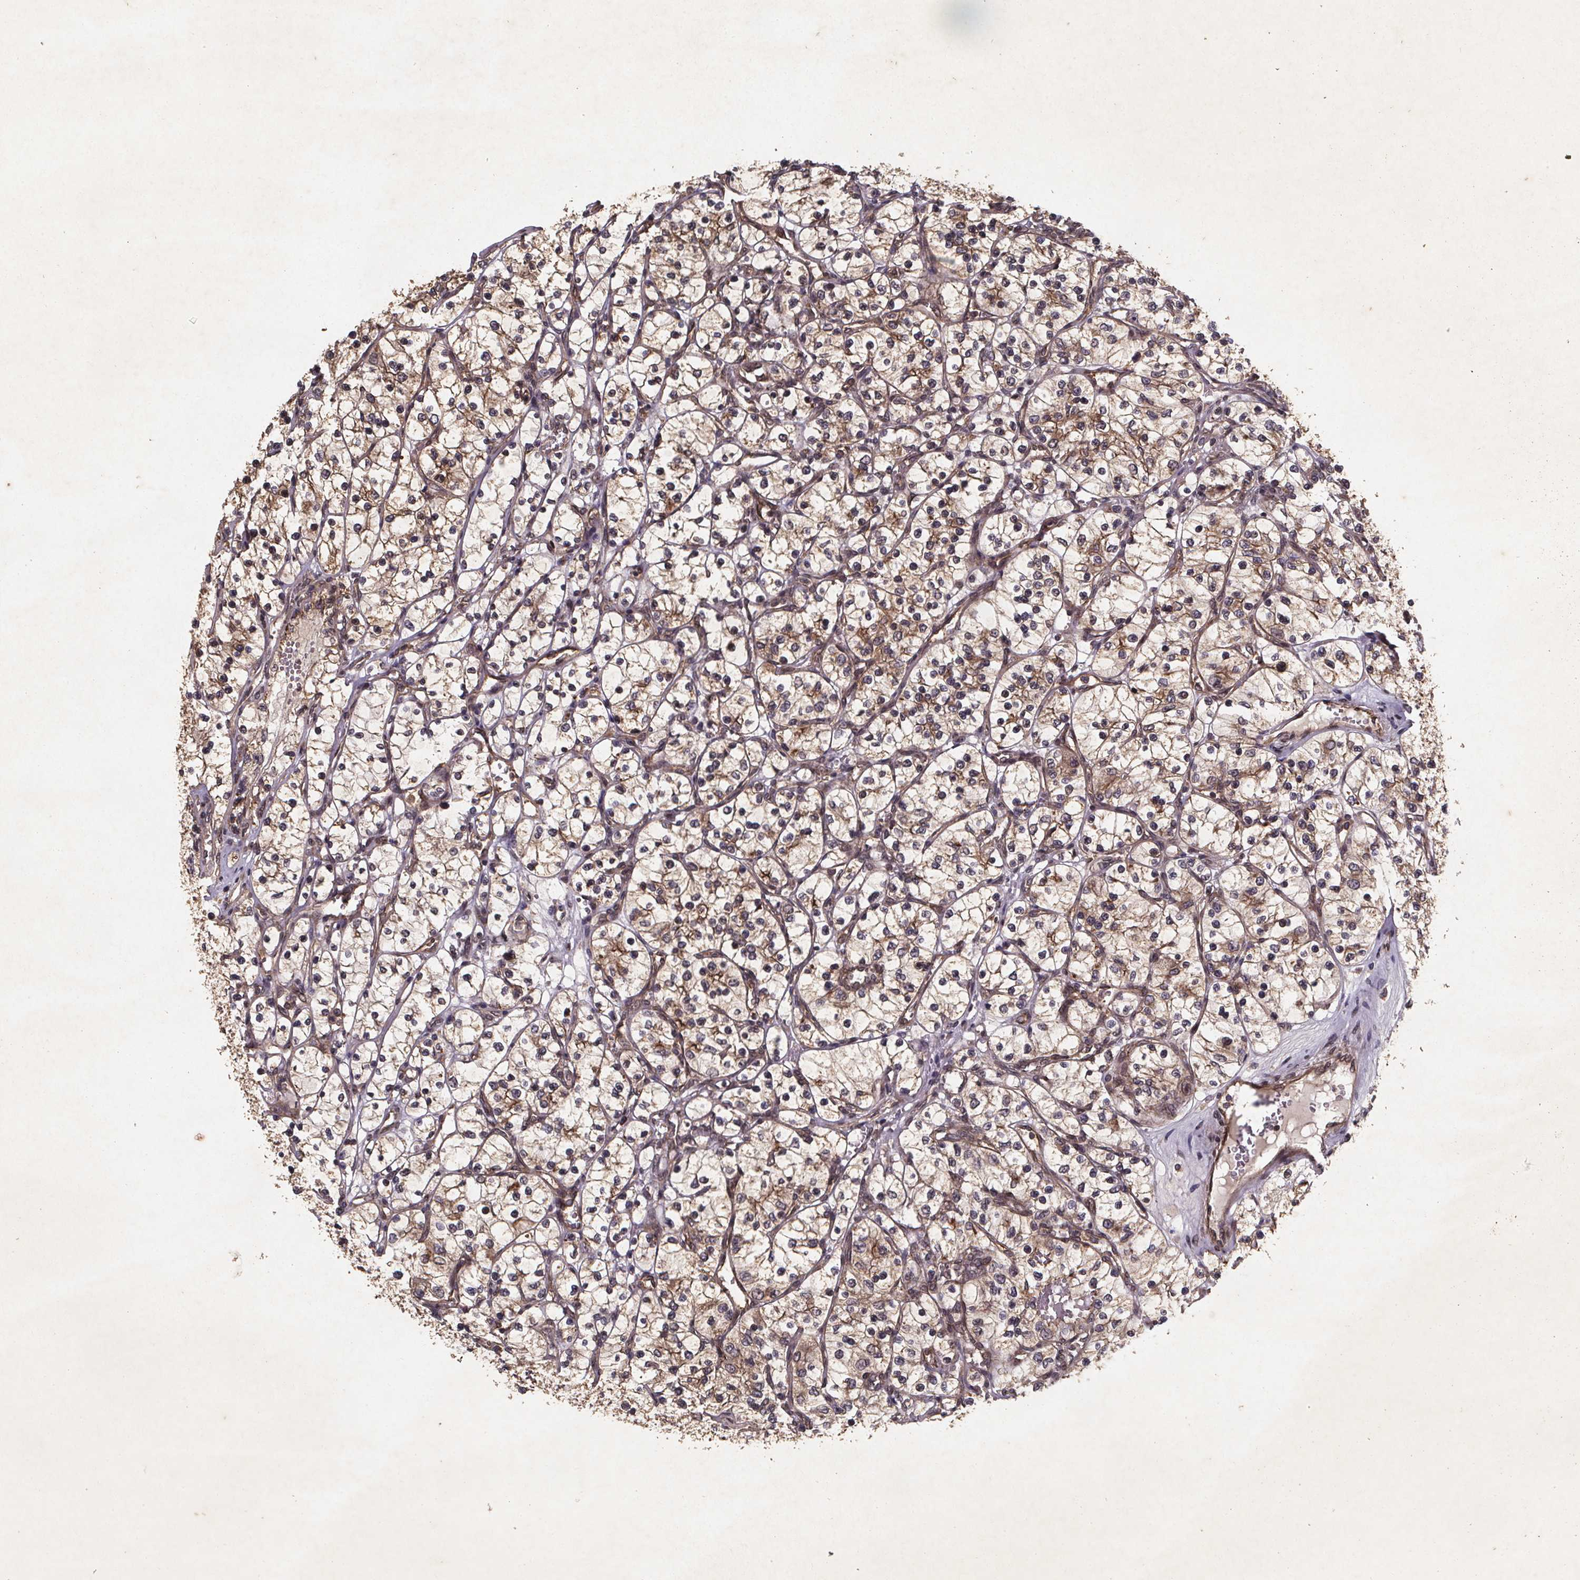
{"staining": {"intensity": "moderate", "quantity": "25%-75%", "location": "cytoplasmic/membranous"}, "tissue": "renal cancer", "cell_type": "Tumor cells", "image_type": "cancer", "snomed": [{"axis": "morphology", "description": "Adenocarcinoma, NOS"}, {"axis": "topography", "description": "Kidney"}], "caption": "DAB (3,3'-diaminobenzidine) immunohistochemical staining of human adenocarcinoma (renal) demonstrates moderate cytoplasmic/membranous protein expression in approximately 25%-75% of tumor cells. The protein of interest is shown in brown color, while the nuclei are stained blue.", "gene": "PIERCE2", "patient": {"sex": "female", "age": 69}}